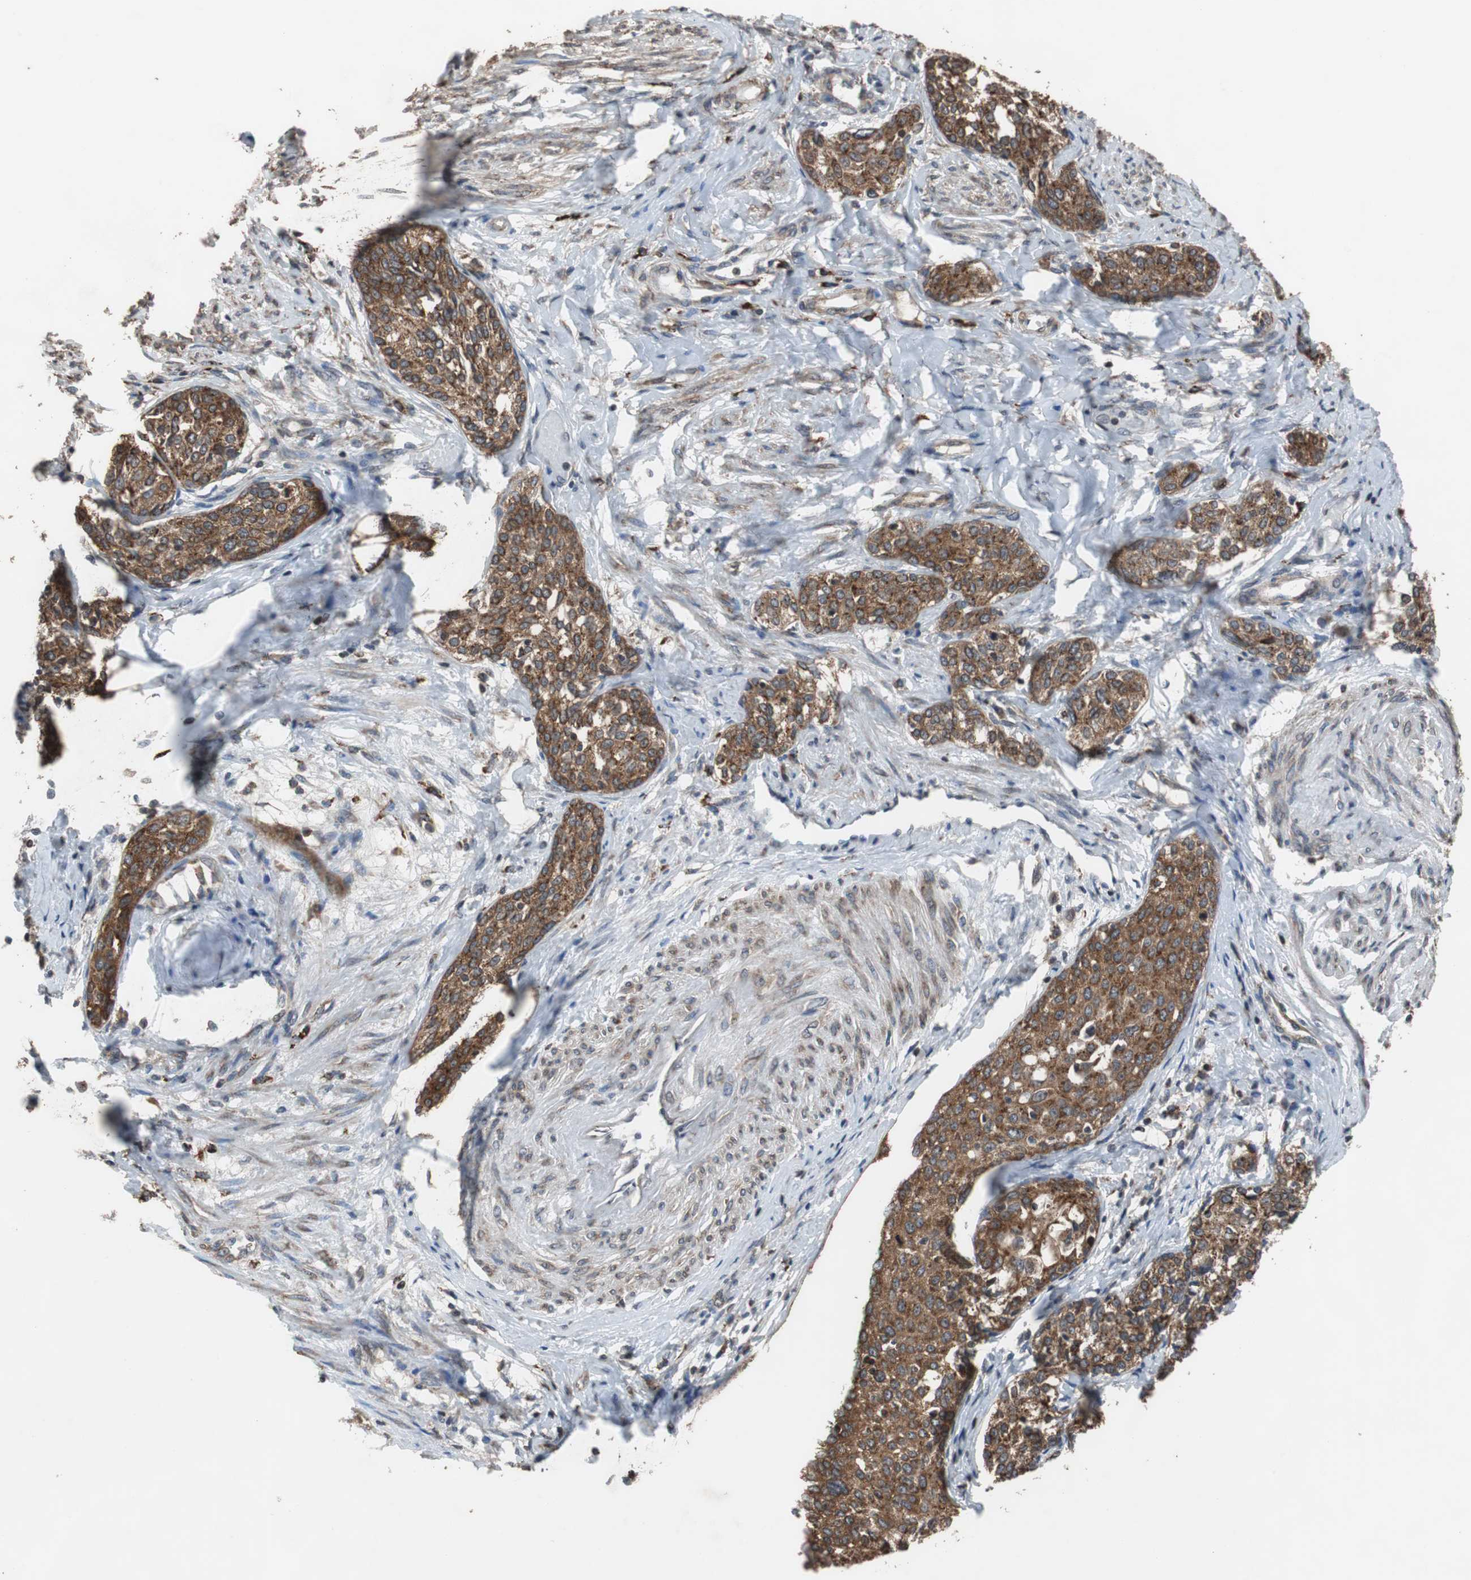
{"staining": {"intensity": "strong", "quantity": ">75%", "location": "cytoplasmic/membranous"}, "tissue": "cervical cancer", "cell_type": "Tumor cells", "image_type": "cancer", "snomed": [{"axis": "morphology", "description": "Squamous cell carcinoma, NOS"}, {"axis": "morphology", "description": "Adenocarcinoma, NOS"}, {"axis": "topography", "description": "Cervix"}], "caption": "A high amount of strong cytoplasmic/membranous positivity is seen in approximately >75% of tumor cells in cervical cancer (adenocarcinoma) tissue.", "gene": "USP10", "patient": {"sex": "female", "age": 52}}